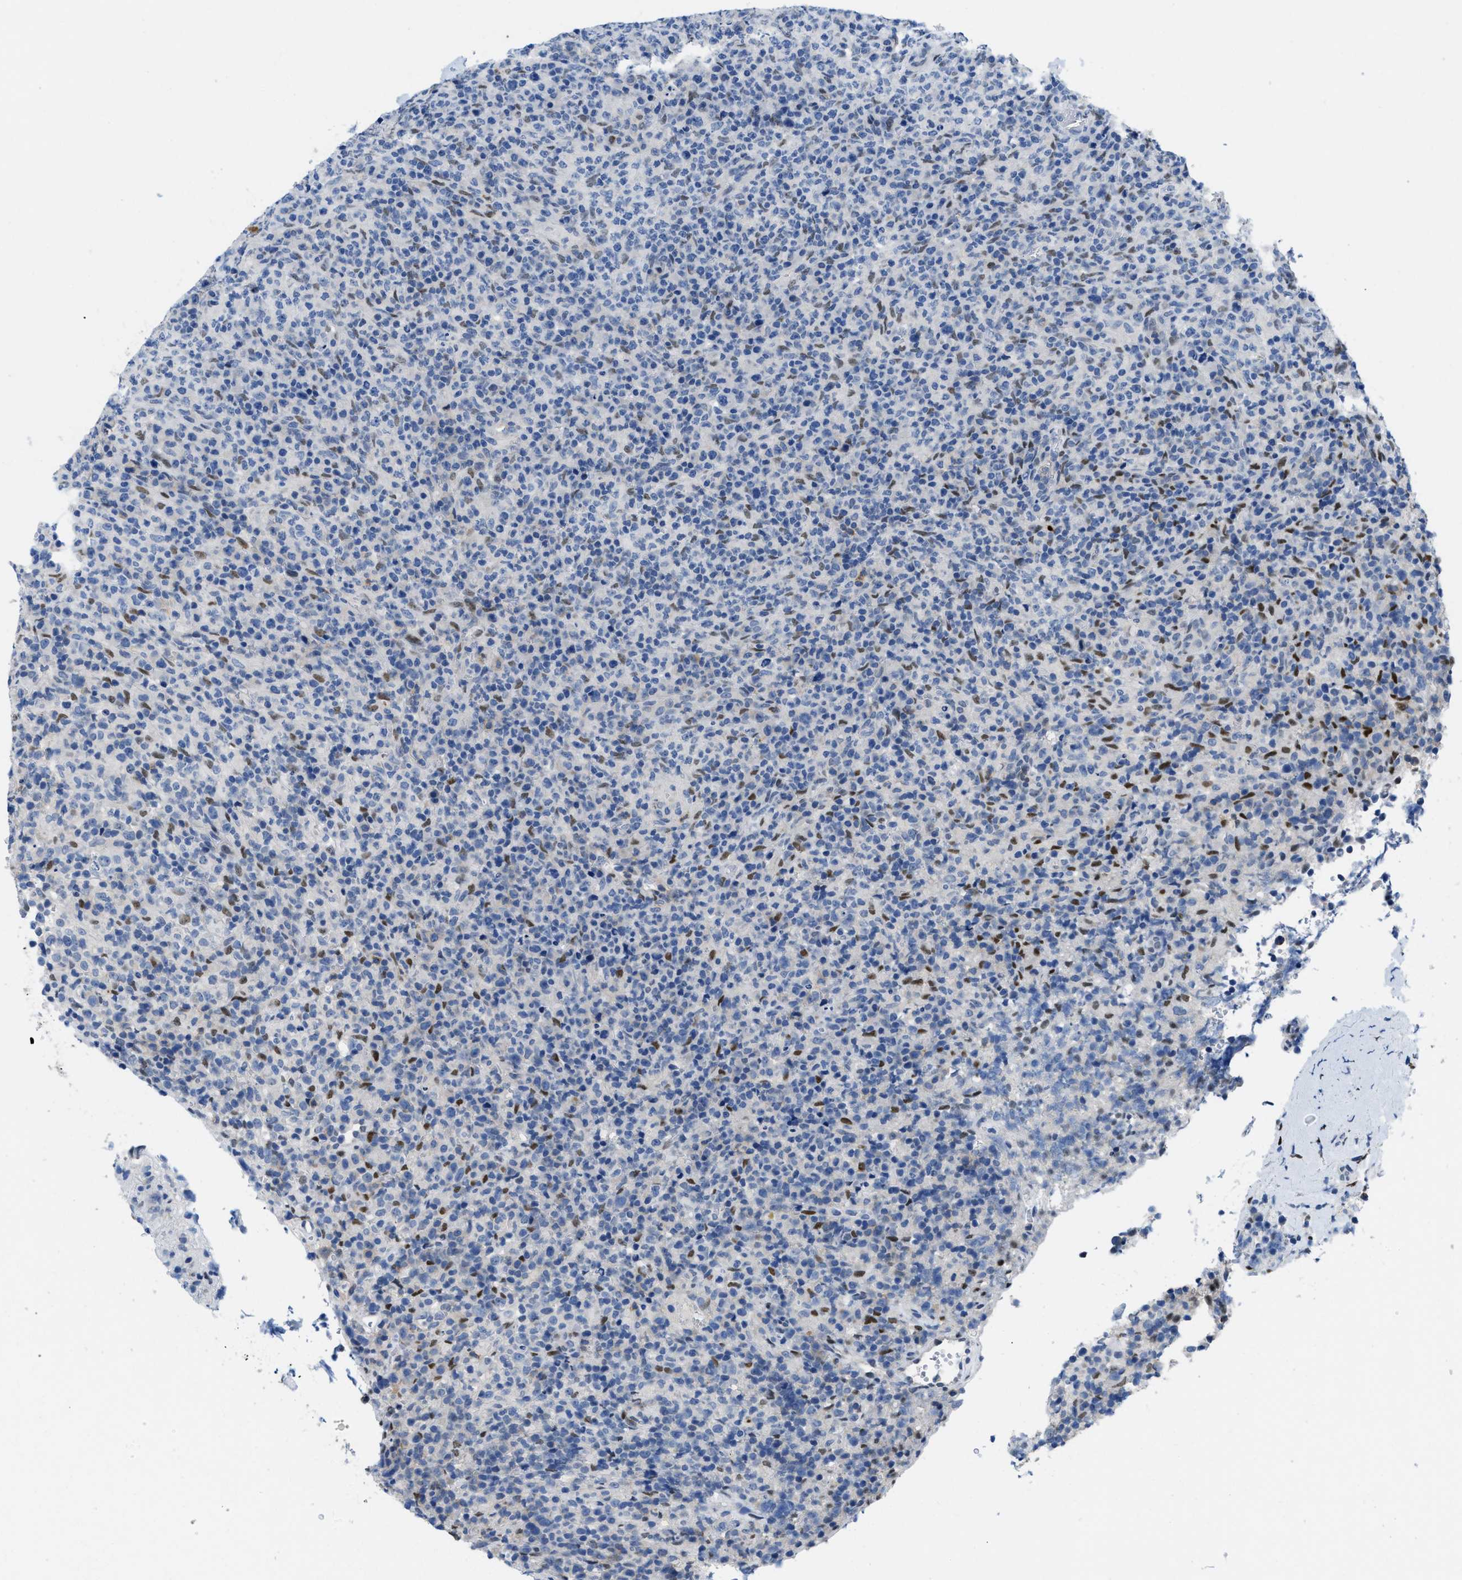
{"staining": {"intensity": "negative", "quantity": "none", "location": "none"}, "tissue": "lymphoma", "cell_type": "Tumor cells", "image_type": "cancer", "snomed": [{"axis": "morphology", "description": "Malignant lymphoma, non-Hodgkin's type, High grade"}, {"axis": "topography", "description": "Lymph node"}], "caption": "DAB (3,3'-diaminobenzidine) immunohistochemical staining of human lymphoma demonstrates no significant expression in tumor cells.", "gene": "NFIX", "patient": {"sex": "female", "age": 76}}